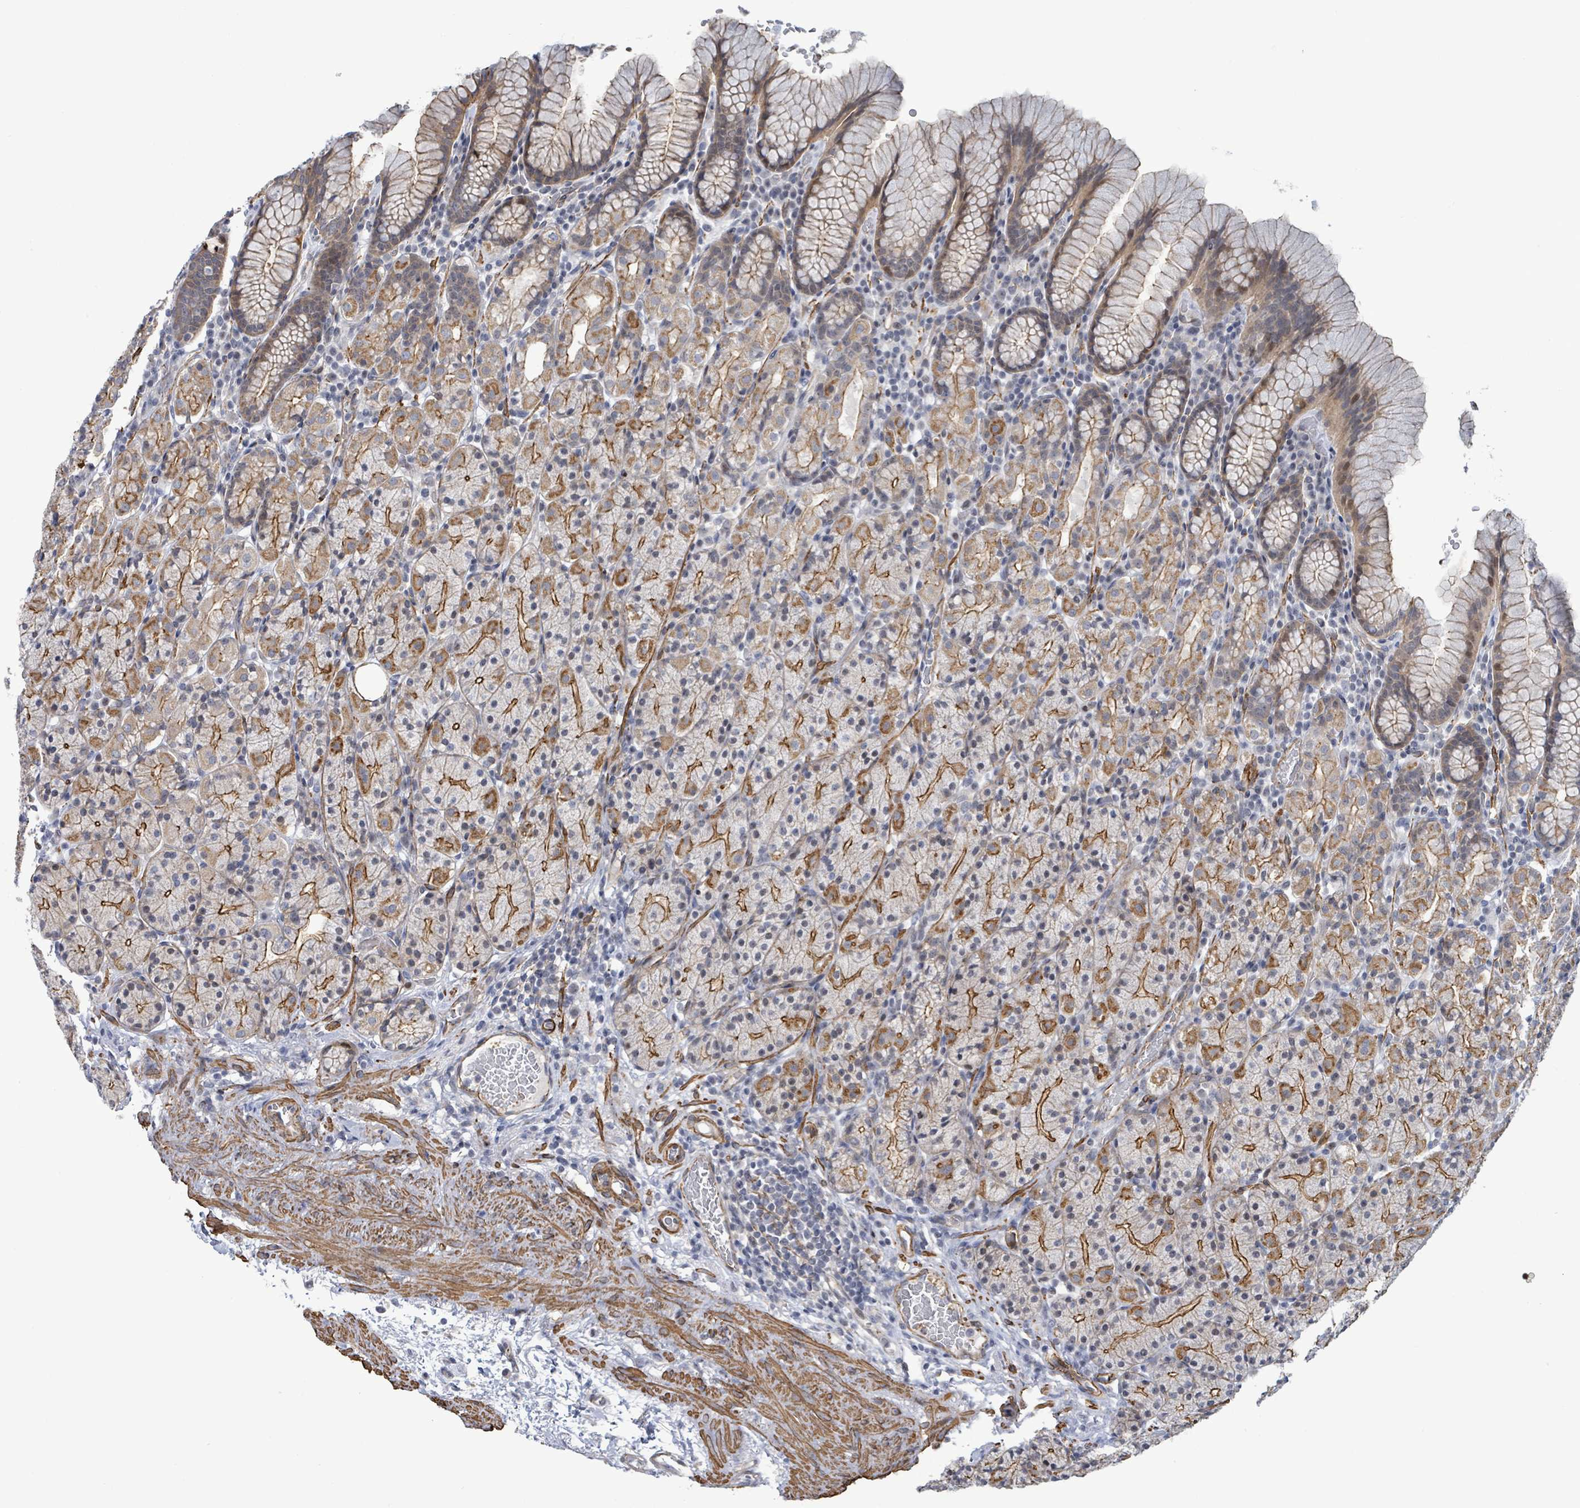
{"staining": {"intensity": "strong", "quantity": "25%-75%", "location": "cytoplasmic/membranous"}, "tissue": "stomach", "cell_type": "Glandular cells", "image_type": "normal", "snomed": [{"axis": "morphology", "description": "Normal tissue, NOS"}, {"axis": "topography", "description": "Stomach, upper"}, {"axis": "topography", "description": "Stomach"}], "caption": "A brown stain labels strong cytoplasmic/membranous positivity of a protein in glandular cells of benign stomach.", "gene": "DMRTC1B", "patient": {"sex": "male", "age": 62}}